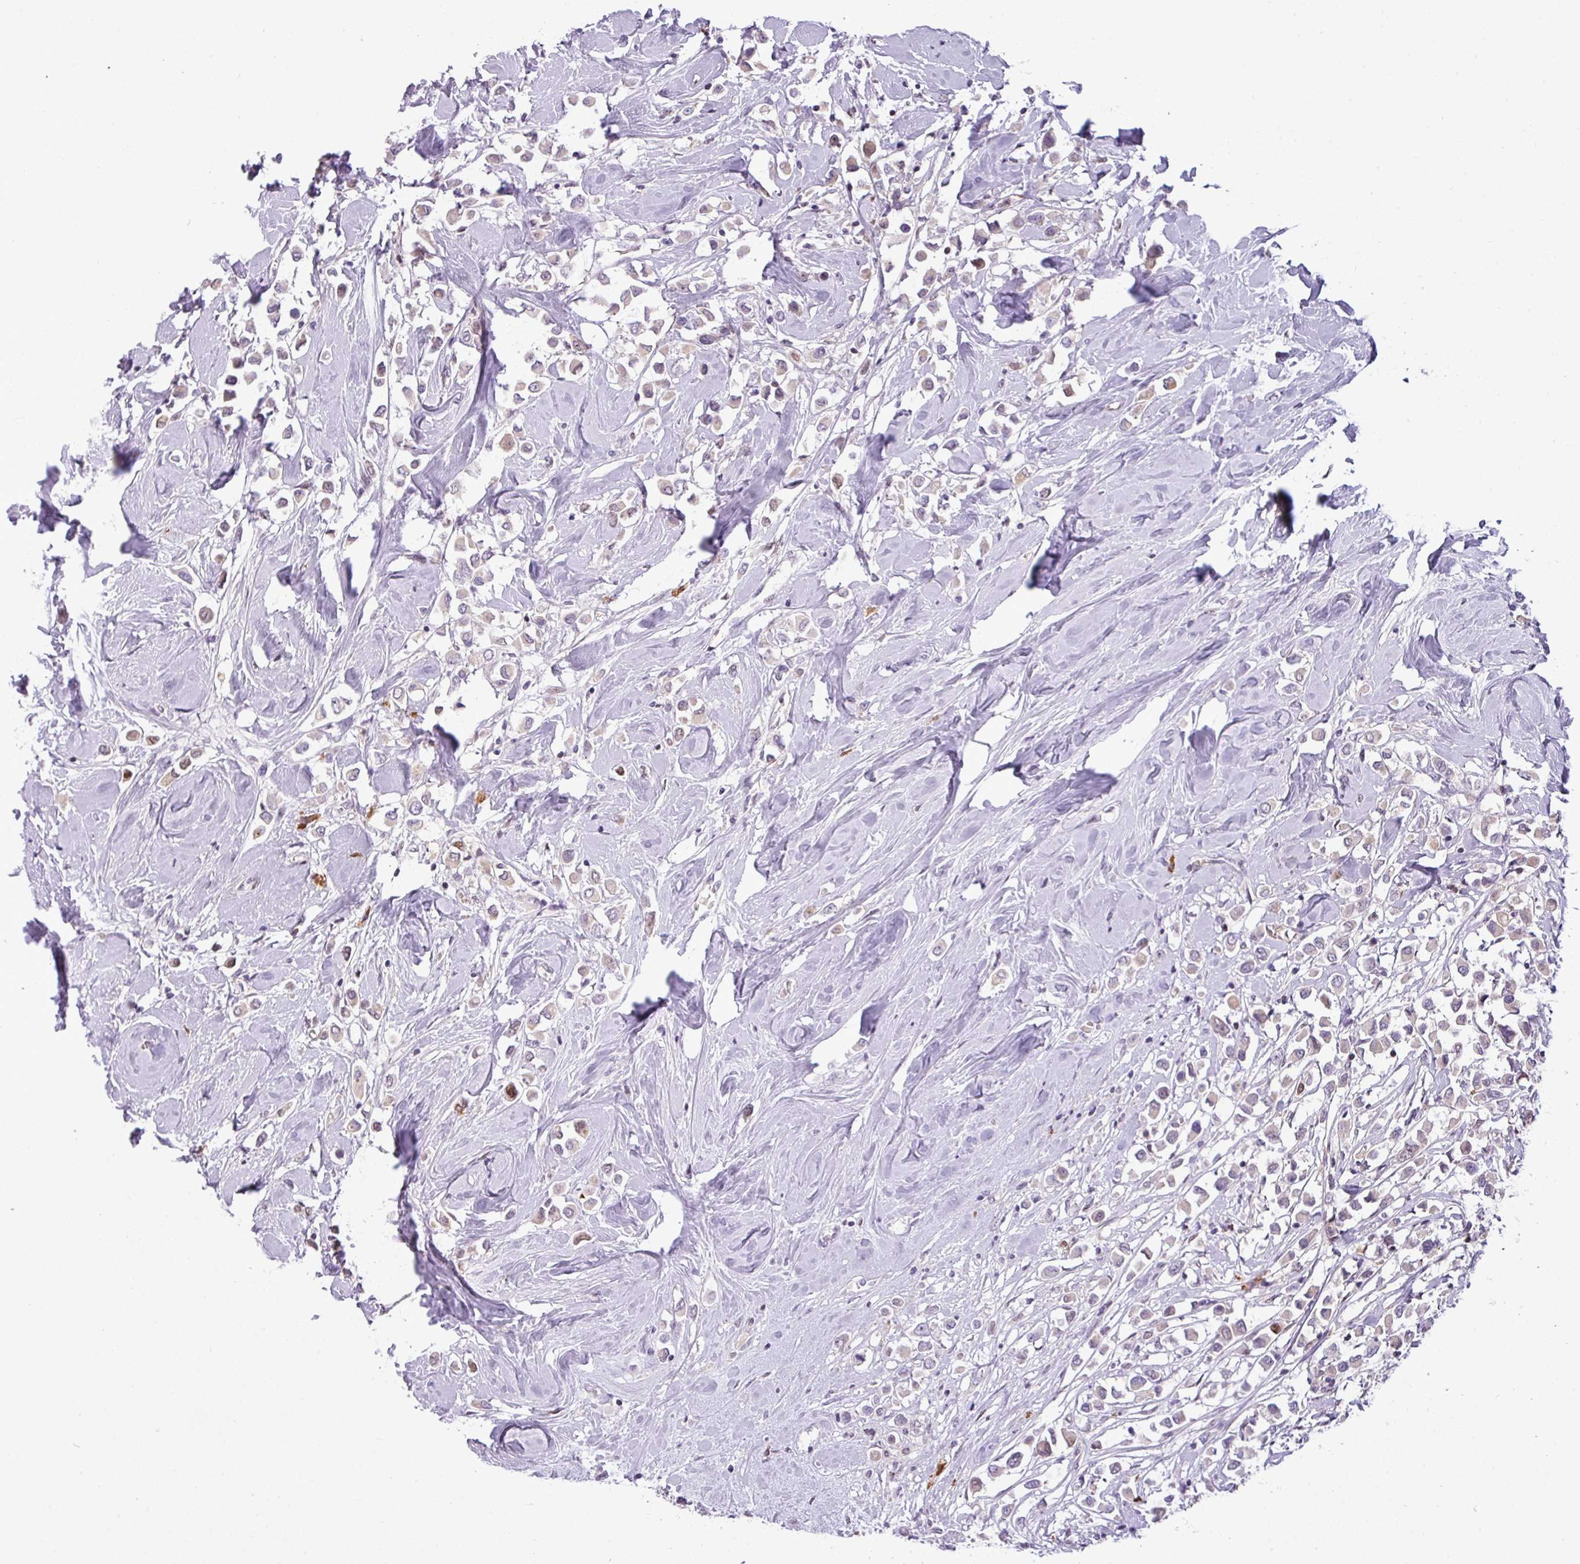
{"staining": {"intensity": "weak", "quantity": "<25%", "location": "cytoplasmic/membranous"}, "tissue": "breast cancer", "cell_type": "Tumor cells", "image_type": "cancer", "snomed": [{"axis": "morphology", "description": "Duct carcinoma"}, {"axis": "topography", "description": "Breast"}], "caption": "Intraductal carcinoma (breast) stained for a protein using IHC exhibits no staining tumor cells.", "gene": "SLC66A2", "patient": {"sex": "female", "age": 61}}